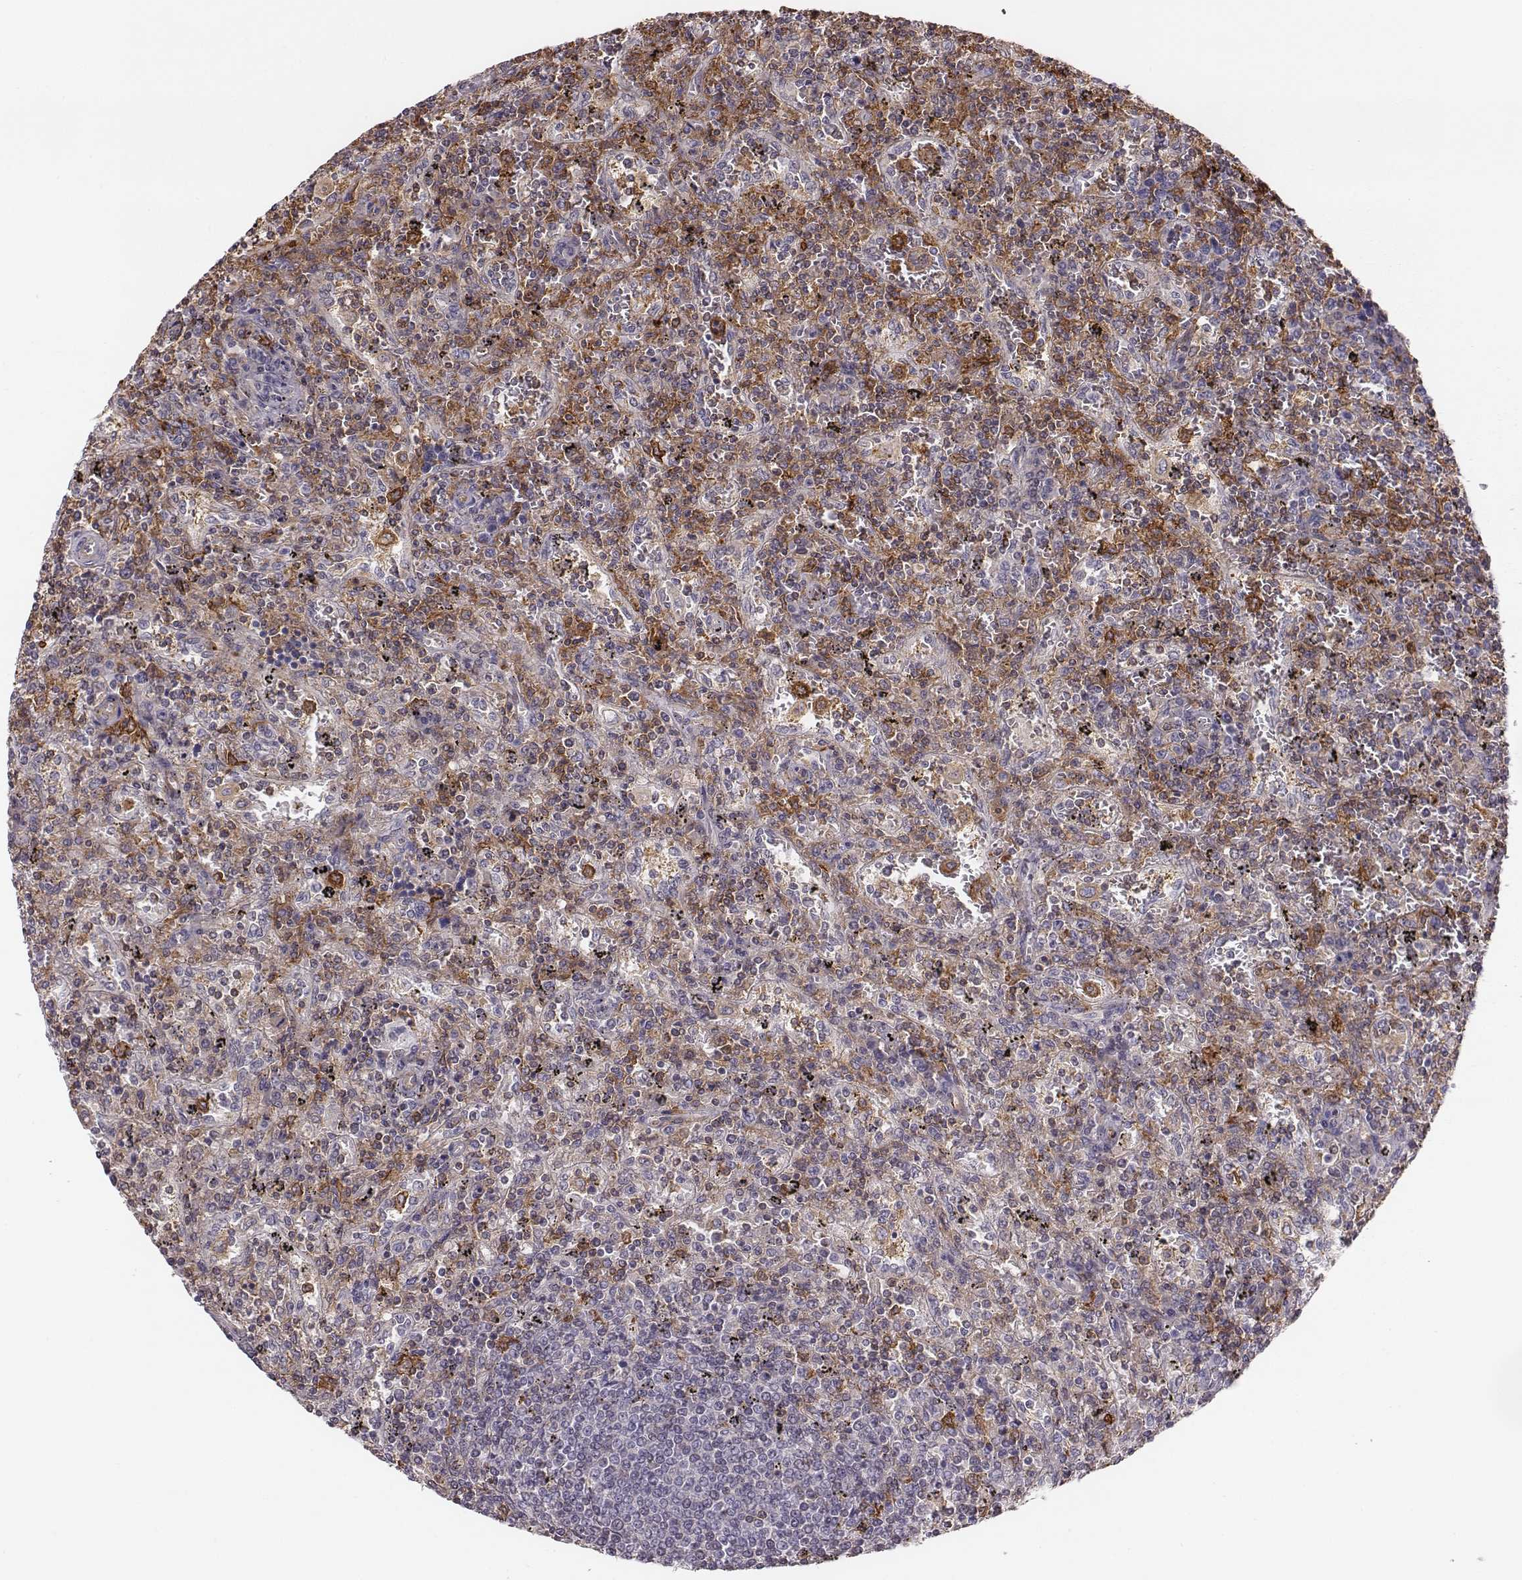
{"staining": {"intensity": "moderate", "quantity": "<25%", "location": "cytoplasmic/membranous"}, "tissue": "lymphoma", "cell_type": "Tumor cells", "image_type": "cancer", "snomed": [{"axis": "morphology", "description": "Malignant lymphoma, non-Hodgkin's type, Low grade"}, {"axis": "topography", "description": "Spleen"}], "caption": "Brown immunohistochemical staining in human lymphoma exhibits moderate cytoplasmic/membranous expression in approximately <25% of tumor cells.", "gene": "ZYX", "patient": {"sex": "male", "age": 62}}